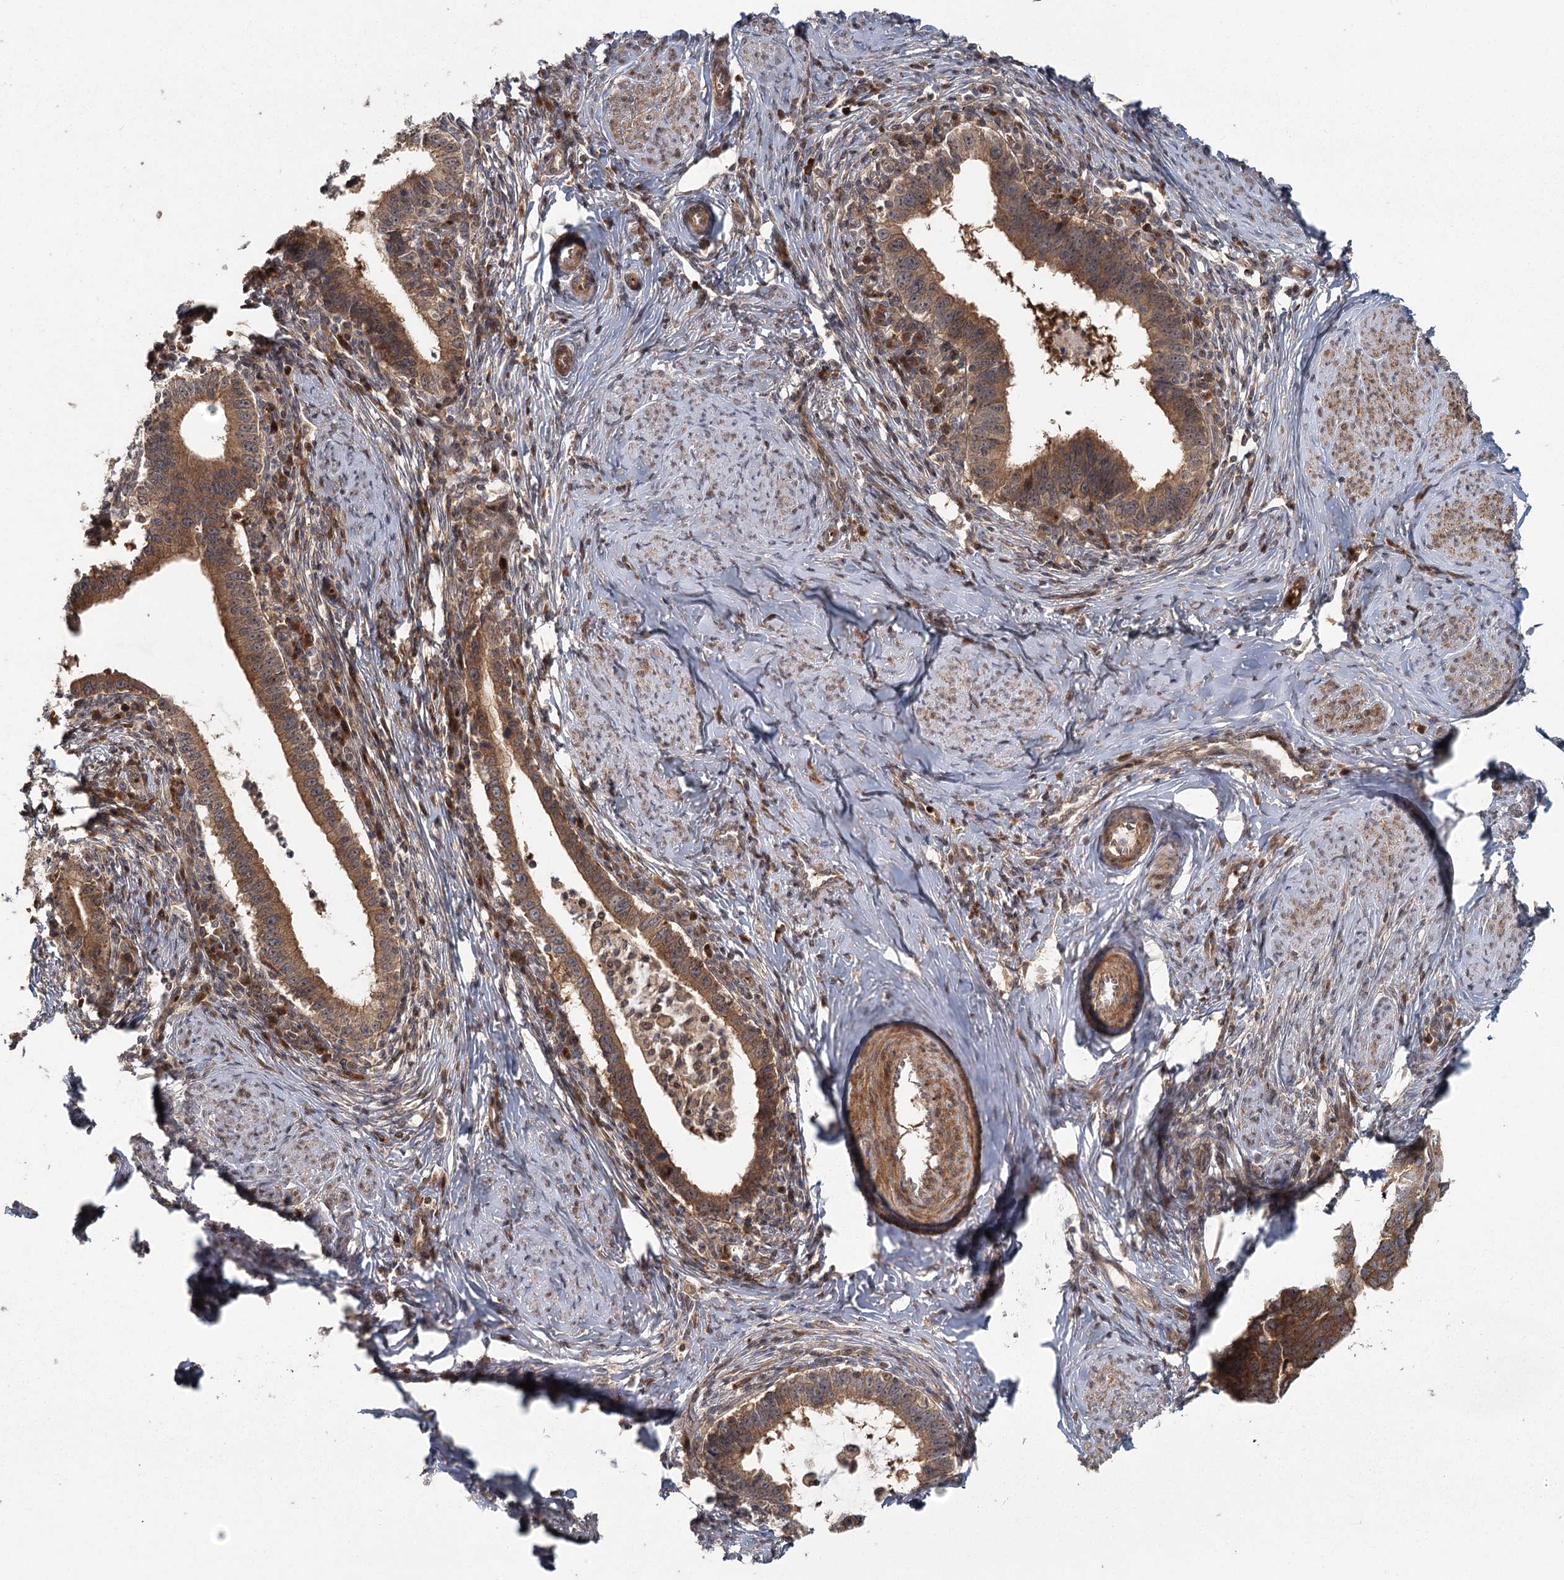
{"staining": {"intensity": "strong", "quantity": ">75%", "location": "cytoplasmic/membranous"}, "tissue": "cervical cancer", "cell_type": "Tumor cells", "image_type": "cancer", "snomed": [{"axis": "morphology", "description": "Adenocarcinoma, NOS"}, {"axis": "topography", "description": "Cervix"}], "caption": "Adenocarcinoma (cervical) tissue shows strong cytoplasmic/membranous positivity in about >75% of tumor cells", "gene": "RAPGEF6", "patient": {"sex": "female", "age": 36}}